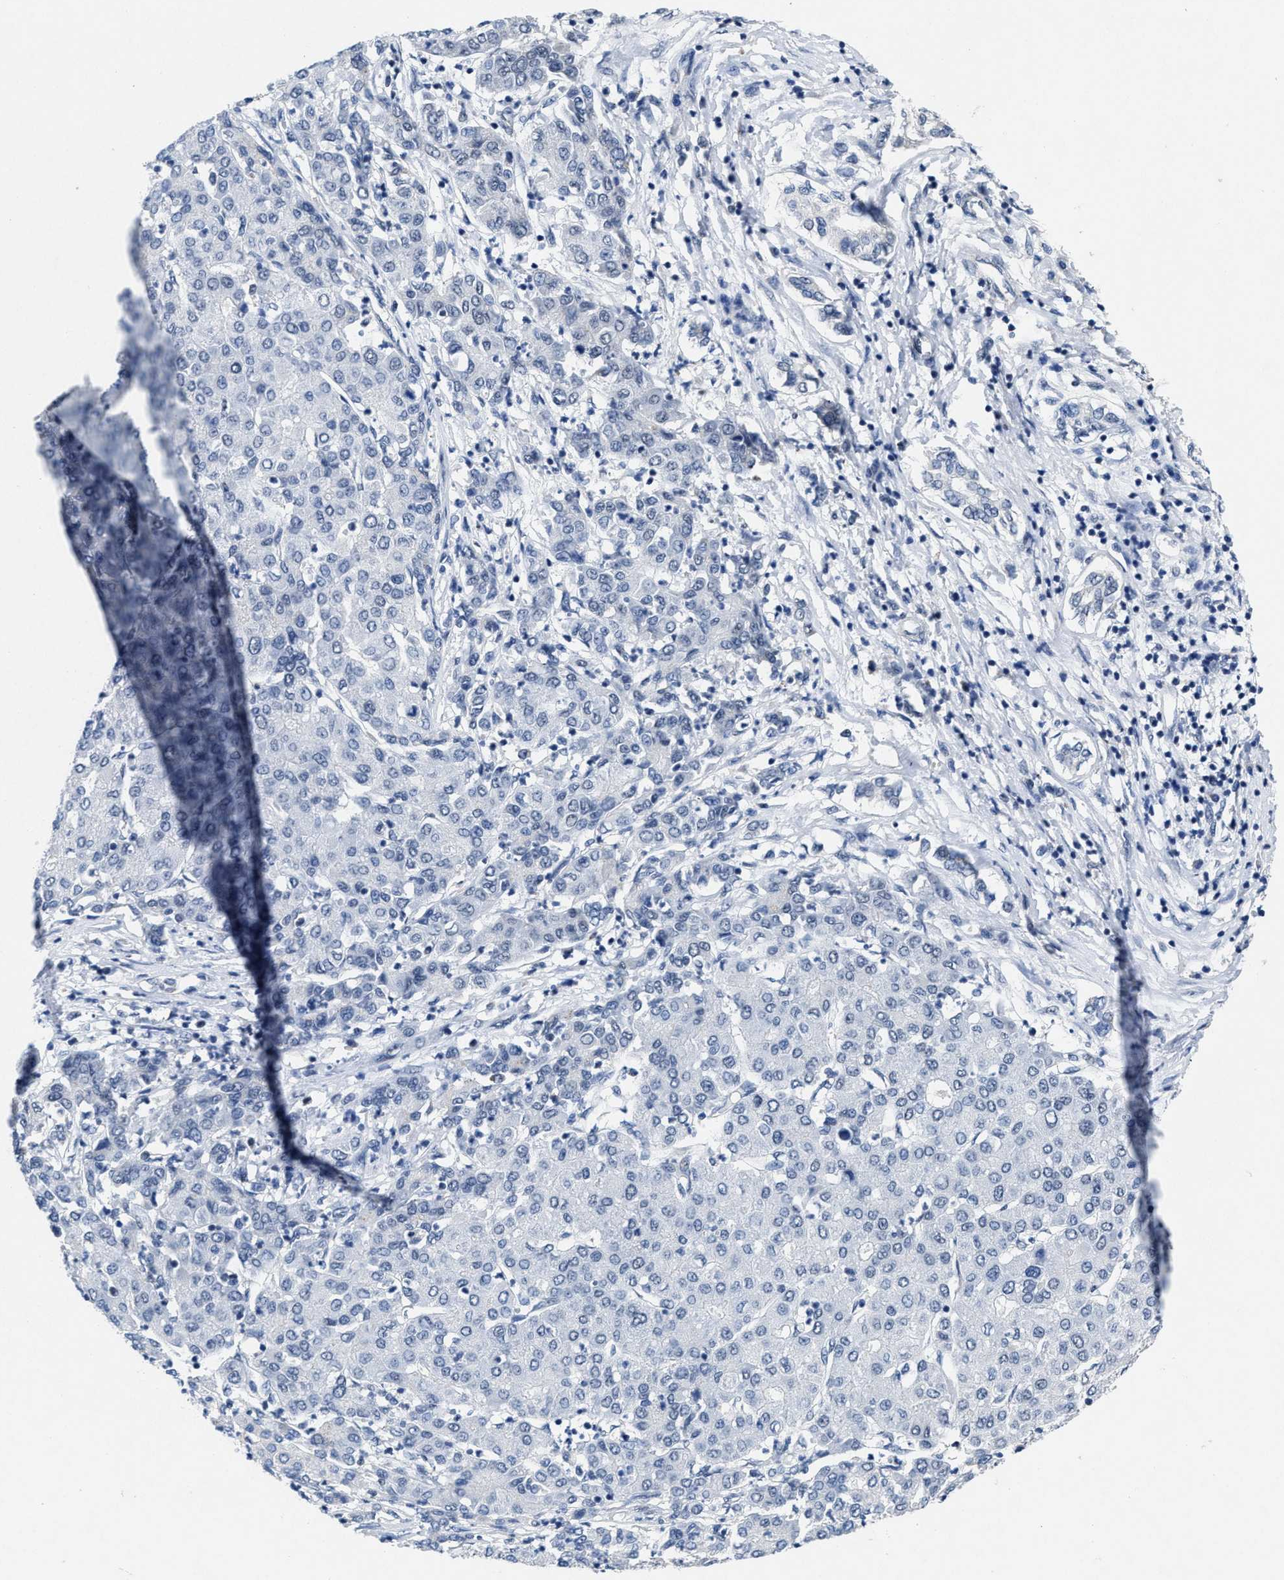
{"staining": {"intensity": "negative", "quantity": "none", "location": "none"}, "tissue": "liver cancer", "cell_type": "Tumor cells", "image_type": "cancer", "snomed": [{"axis": "morphology", "description": "Carcinoma, Hepatocellular, NOS"}, {"axis": "topography", "description": "Liver"}], "caption": "DAB immunohistochemical staining of human liver hepatocellular carcinoma exhibits no significant positivity in tumor cells.", "gene": "ID3", "patient": {"sex": "male", "age": 65}}